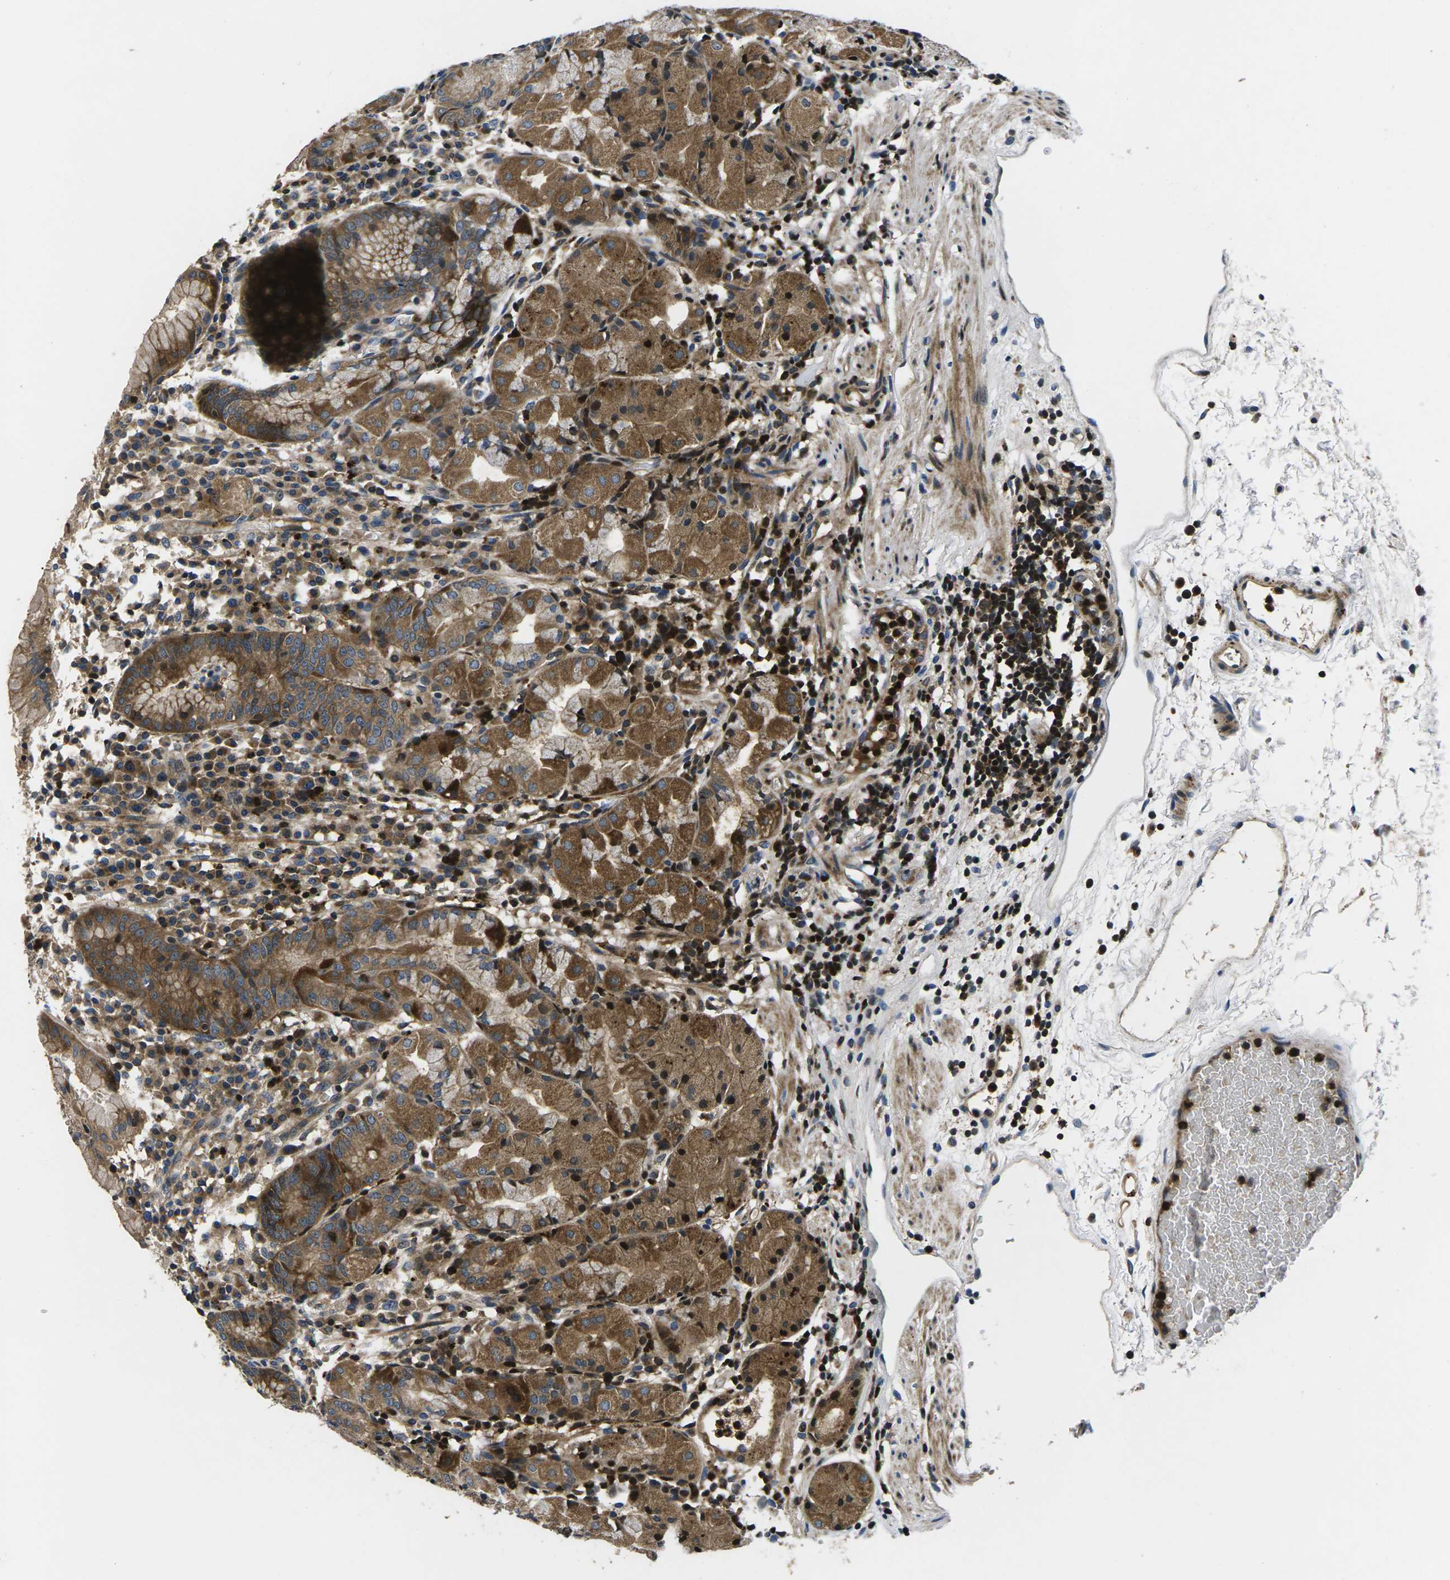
{"staining": {"intensity": "moderate", "quantity": ">75%", "location": "cytoplasmic/membranous"}, "tissue": "stomach", "cell_type": "Glandular cells", "image_type": "normal", "snomed": [{"axis": "morphology", "description": "Normal tissue, NOS"}, {"axis": "topography", "description": "Stomach"}, {"axis": "topography", "description": "Stomach, lower"}], "caption": "Immunohistochemical staining of unremarkable human stomach reveals moderate cytoplasmic/membranous protein staining in approximately >75% of glandular cells. The staining was performed using DAB (3,3'-diaminobenzidine), with brown indicating positive protein expression. Nuclei are stained blue with hematoxylin.", "gene": "PLCE1", "patient": {"sex": "female", "age": 75}}